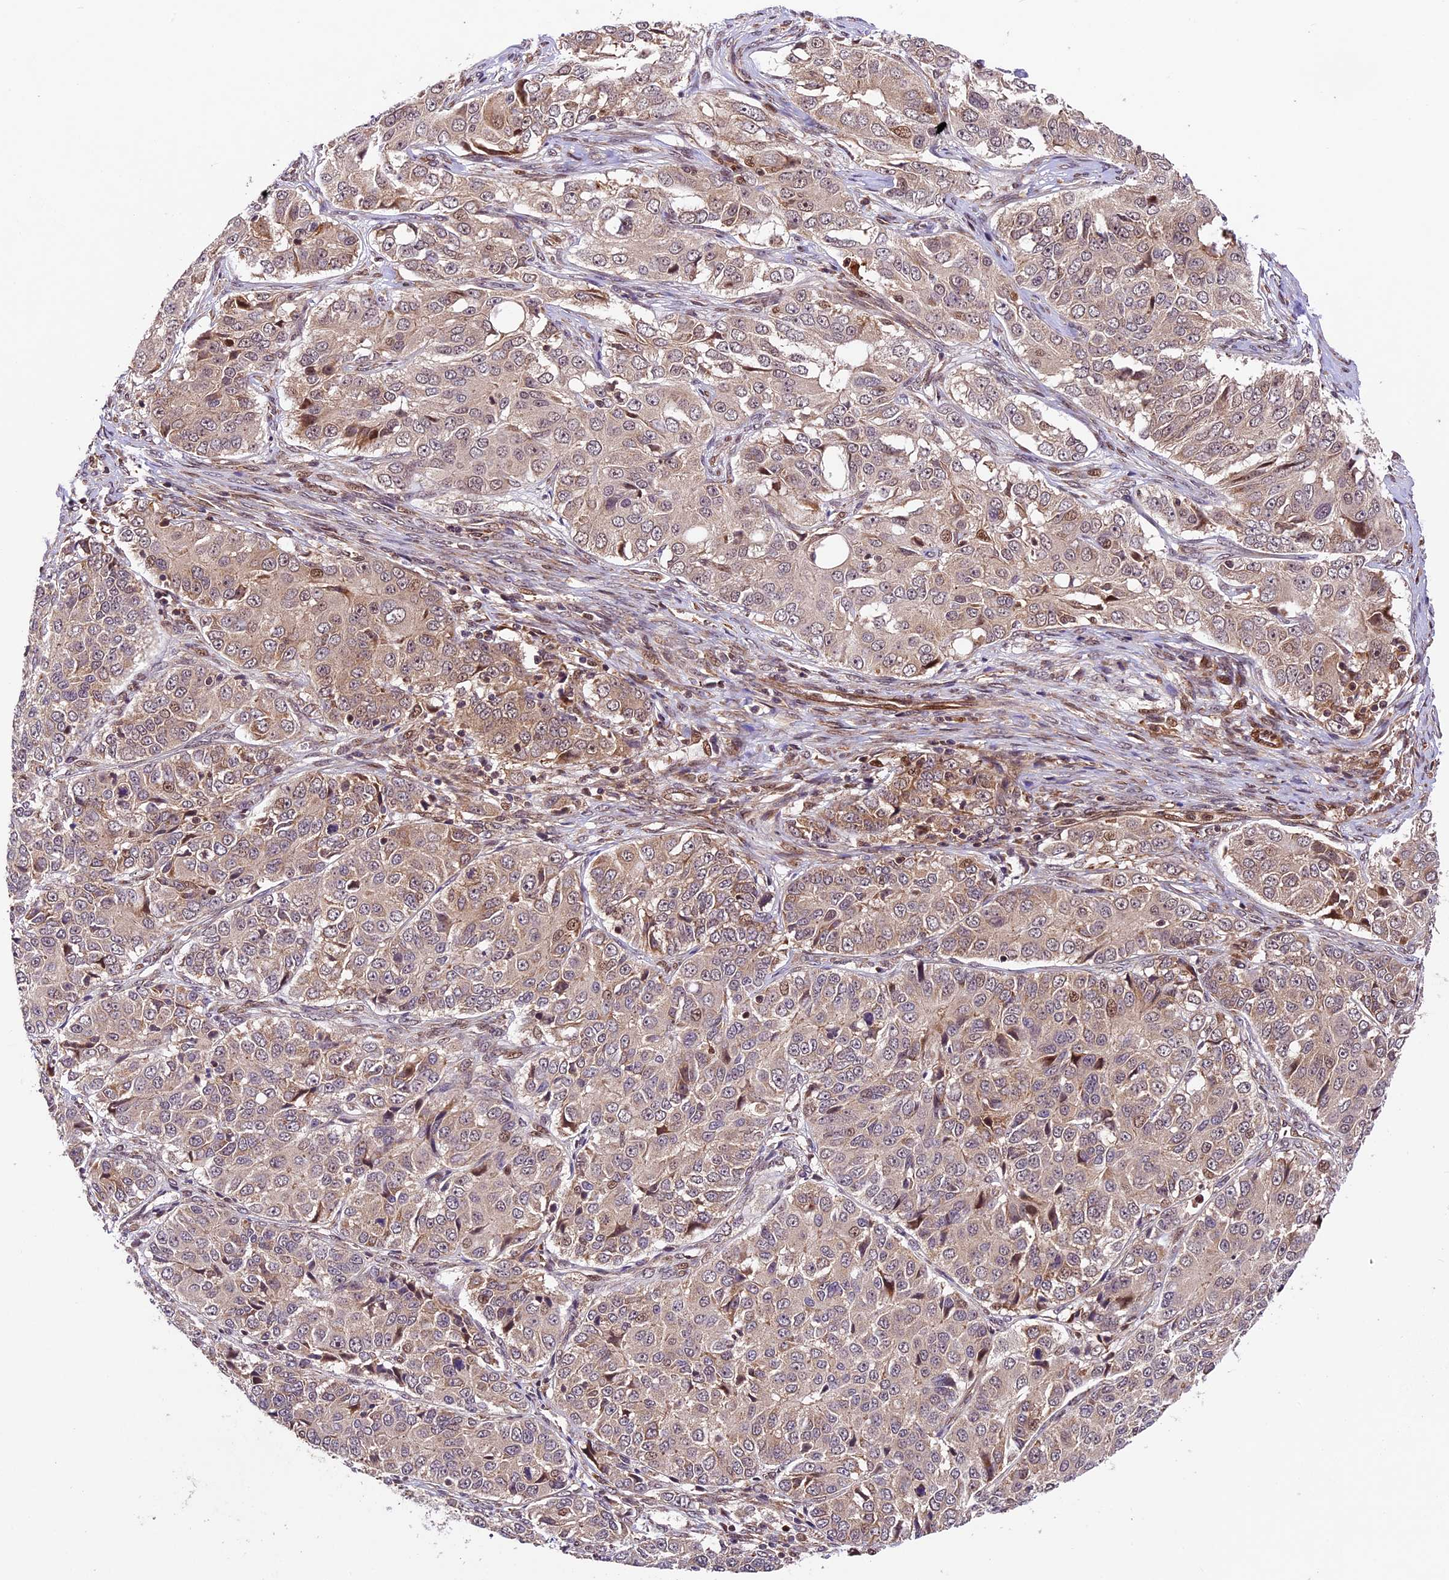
{"staining": {"intensity": "weak", "quantity": "<25%", "location": "cytoplasmic/membranous"}, "tissue": "ovarian cancer", "cell_type": "Tumor cells", "image_type": "cancer", "snomed": [{"axis": "morphology", "description": "Carcinoma, endometroid"}, {"axis": "topography", "description": "Ovary"}], "caption": "A photomicrograph of ovarian cancer stained for a protein exhibits no brown staining in tumor cells.", "gene": "DHX38", "patient": {"sex": "female", "age": 51}}